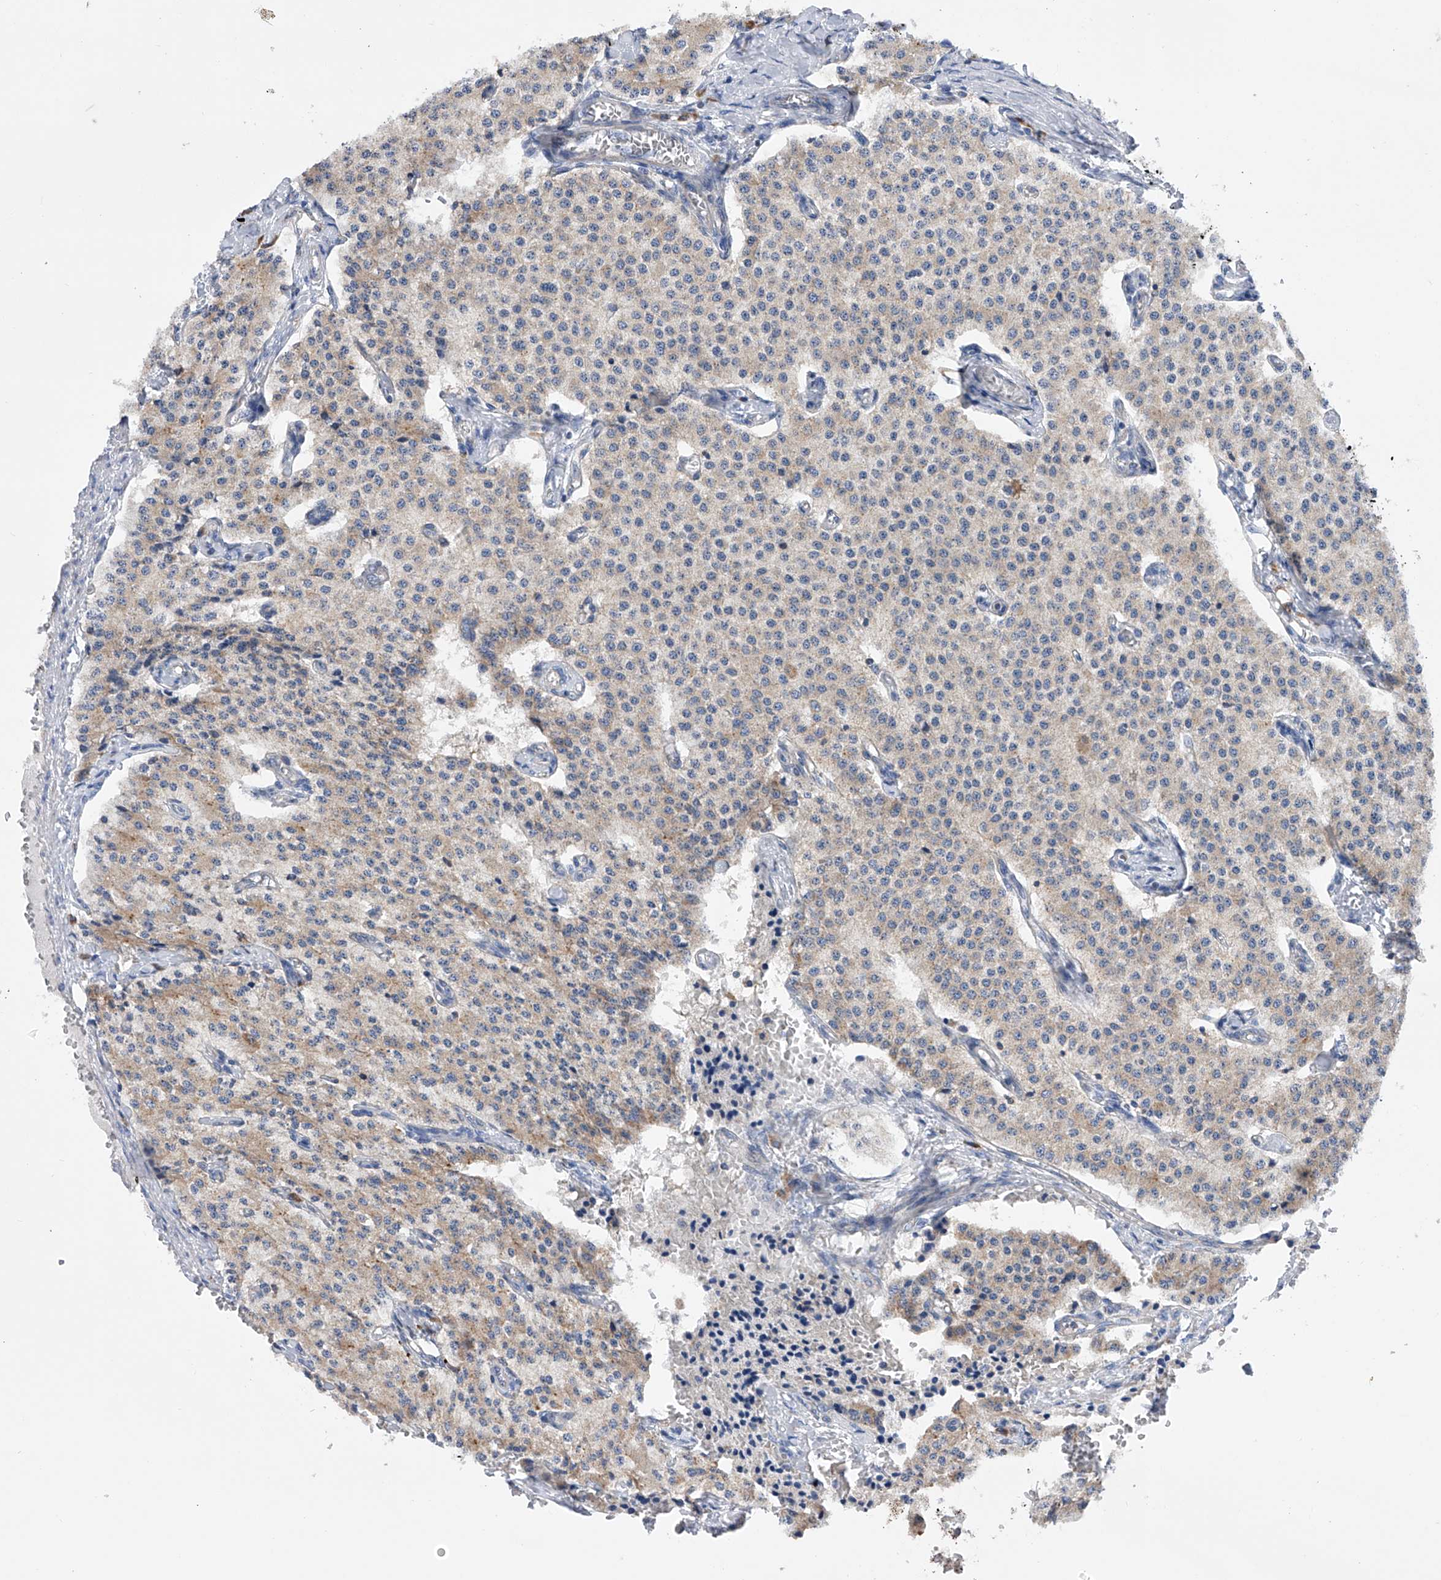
{"staining": {"intensity": "weak", "quantity": "25%-75%", "location": "cytoplasmic/membranous"}, "tissue": "carcinoid", "cell_type": "Tumor cells", "image_type": "cancer", "snomed": [{"axis": "morphology", "description": "Carcinoid, malignant, NOS"}, {"axis": "topography", "description": "Colon"}], "caption": "High-power microscopy captured an immunohistochemistry image of malignant carcinoid, revealing weak cytoplasmic/membranous staining in approximately 25%-75% of tumor cells. Immunohistochemistry stains the protein of interest in brown and the nuclei are stained blue.", "gene": "MLYCD", "patient": {"sex": "female", "age": 52}}